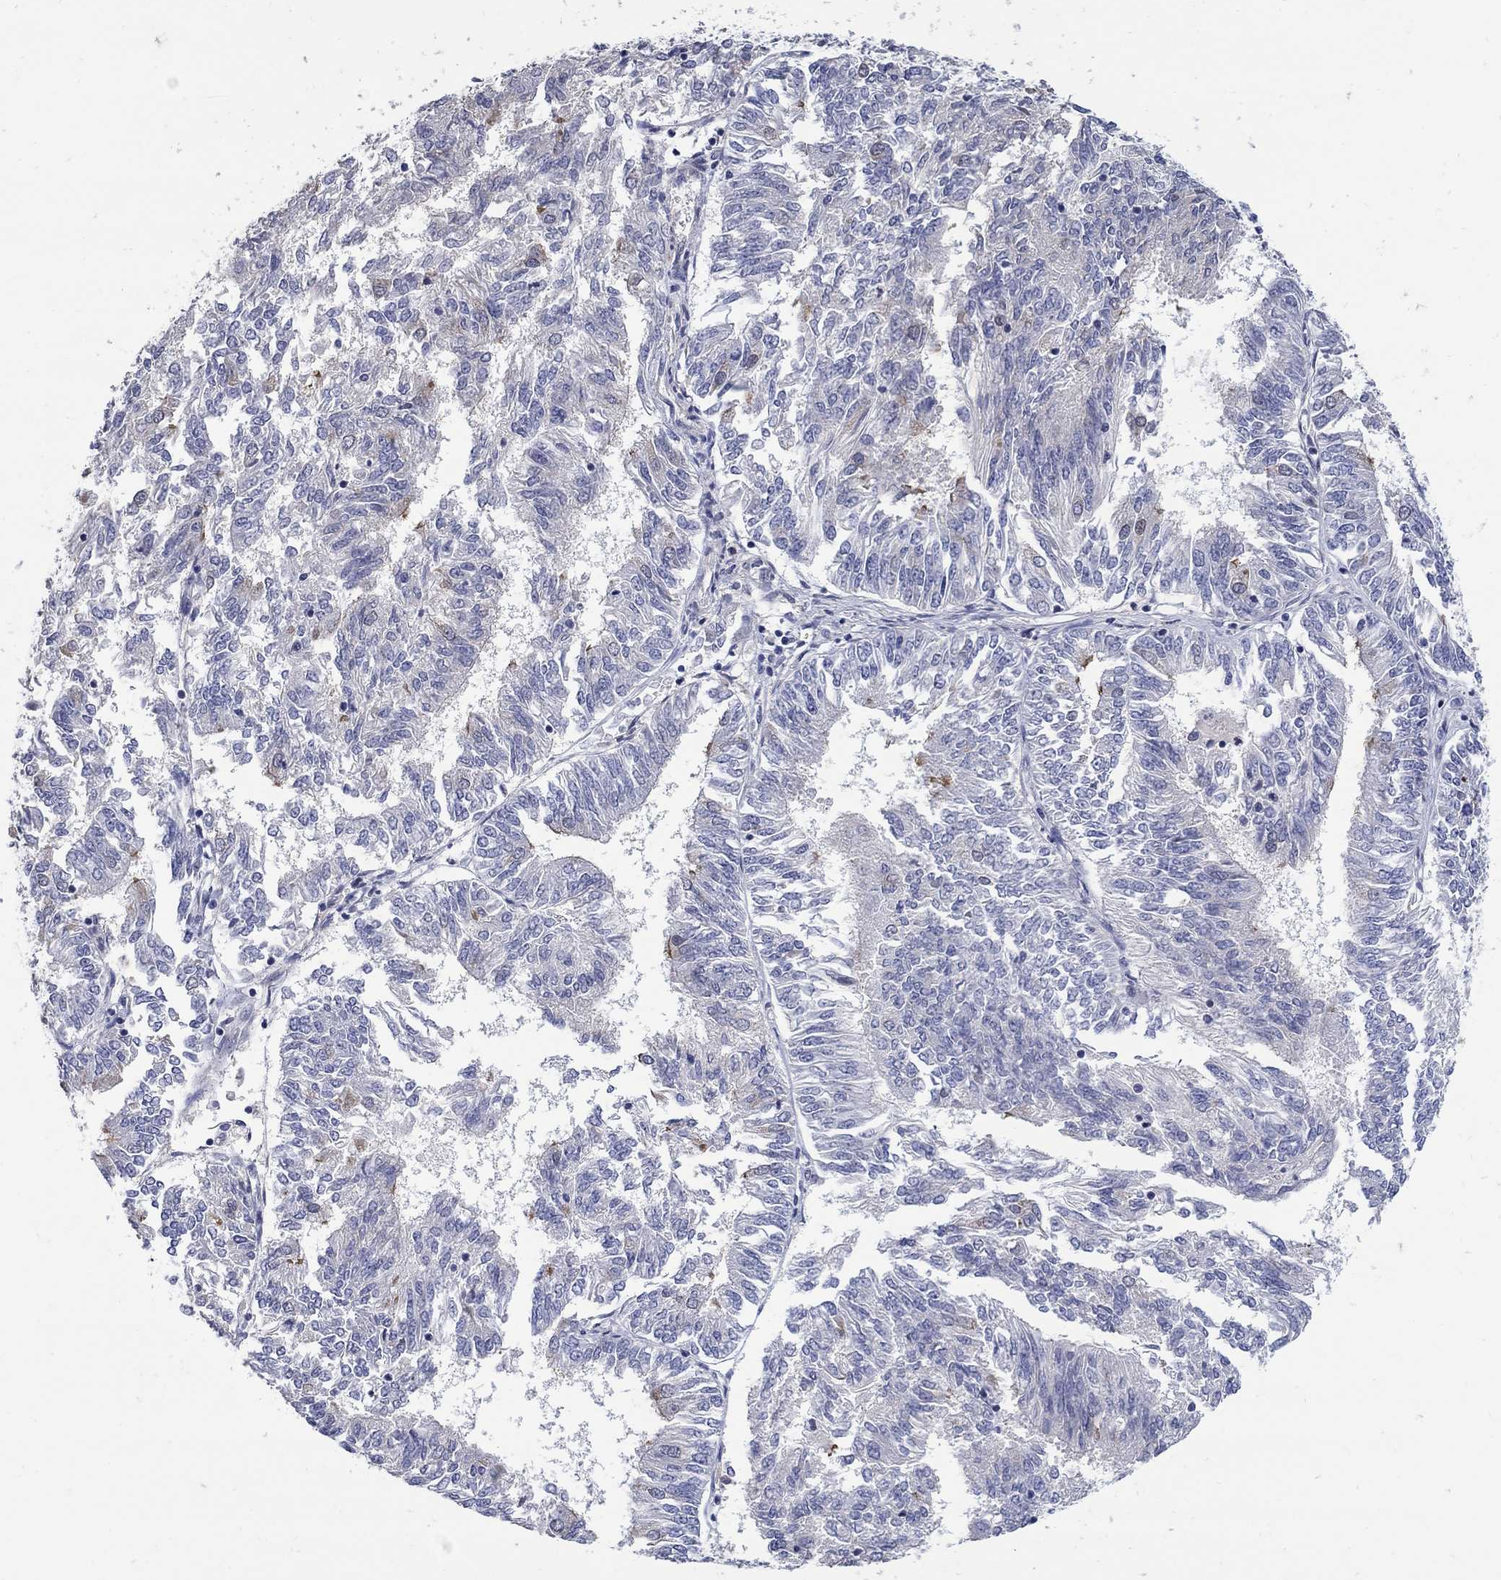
{"staining": {"intensity": "moderate", "quantity": "<25%", "location": "cytoplasmic/membranous"}, "tissue": "endometrial cancer", "cell_type": "Tumor cells", "image_type": "cancer", "snomed": [{"axis": "morphology", "description": "Adenocarcinoma, NOS"}, {"axis": "topography", "description": "Endometrium"}], "caption": "Immunohistochemistry micrograph of neoplastic tissue: human endometrial adenocarcinoma stained using IHC demonstrates low levels of moderate protein expression localized specifically in the cytoplasmic/membranous of tumor cells, appearing as a cytoplasmic/membranous brown color.", "gene": "CETN1", "patient": {"sex": "female", "age": 58}}